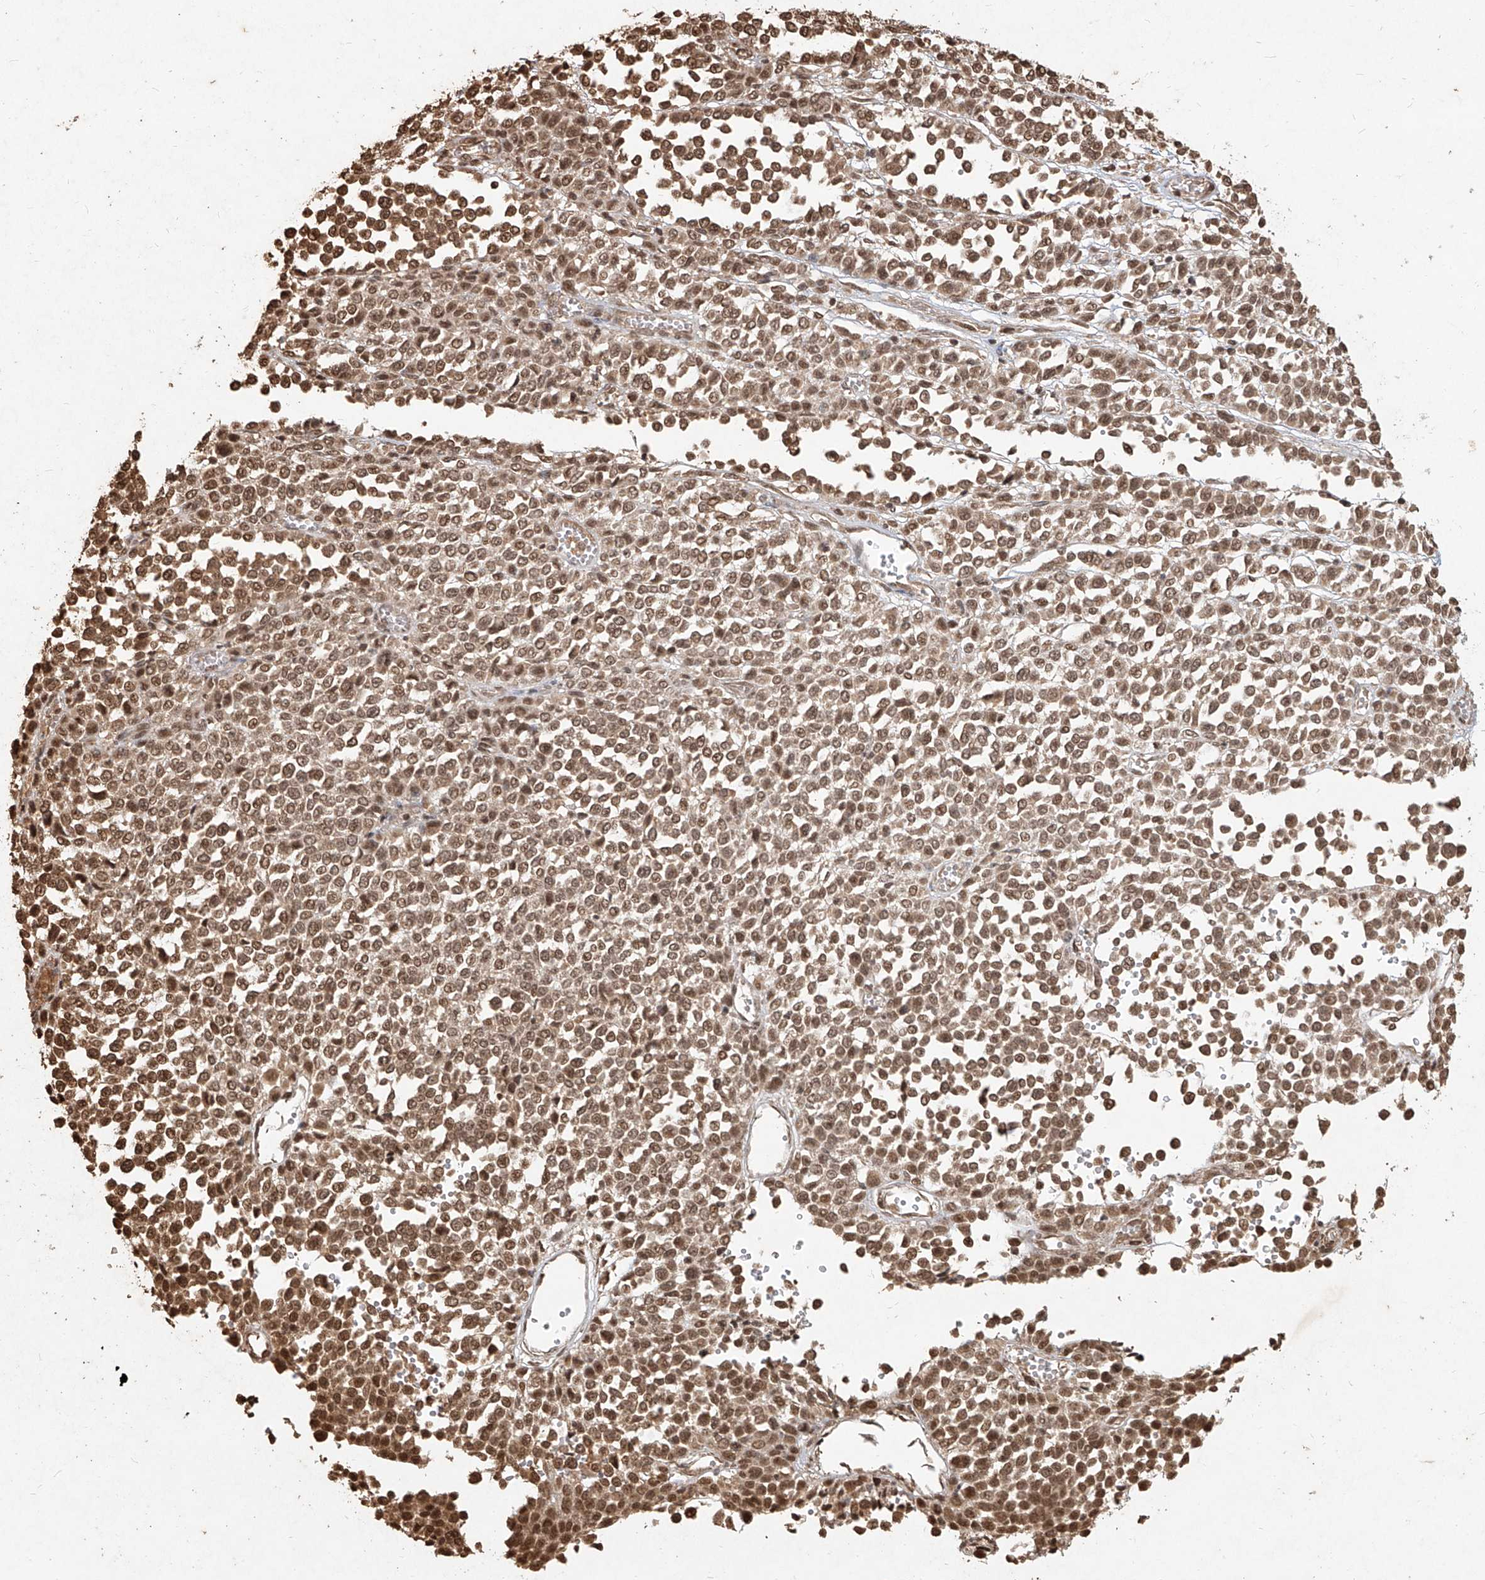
{"staining": {"intensity": "moderate", "quantity": ">75%", "location": "nuclear"}, "tissue": "melanoma", "cell_type": "Tumor cells", "image_type": "cancer", "snomed": [{"axis": "morphology", "description": "Malignant melanoma, Metastatic site"}, {"axis": "topography", "description": "Pancreas"}], "caption": "Immunohistochemistry photomicrograph of human malignant melanoma (metastatic site) stained for a protein (brown), which reveals medium levels of moderate nuclear expression in approximately >75% of tumor cells.", "gene": "UBE2K", "patient": {"sex": "female", "age": 30}}